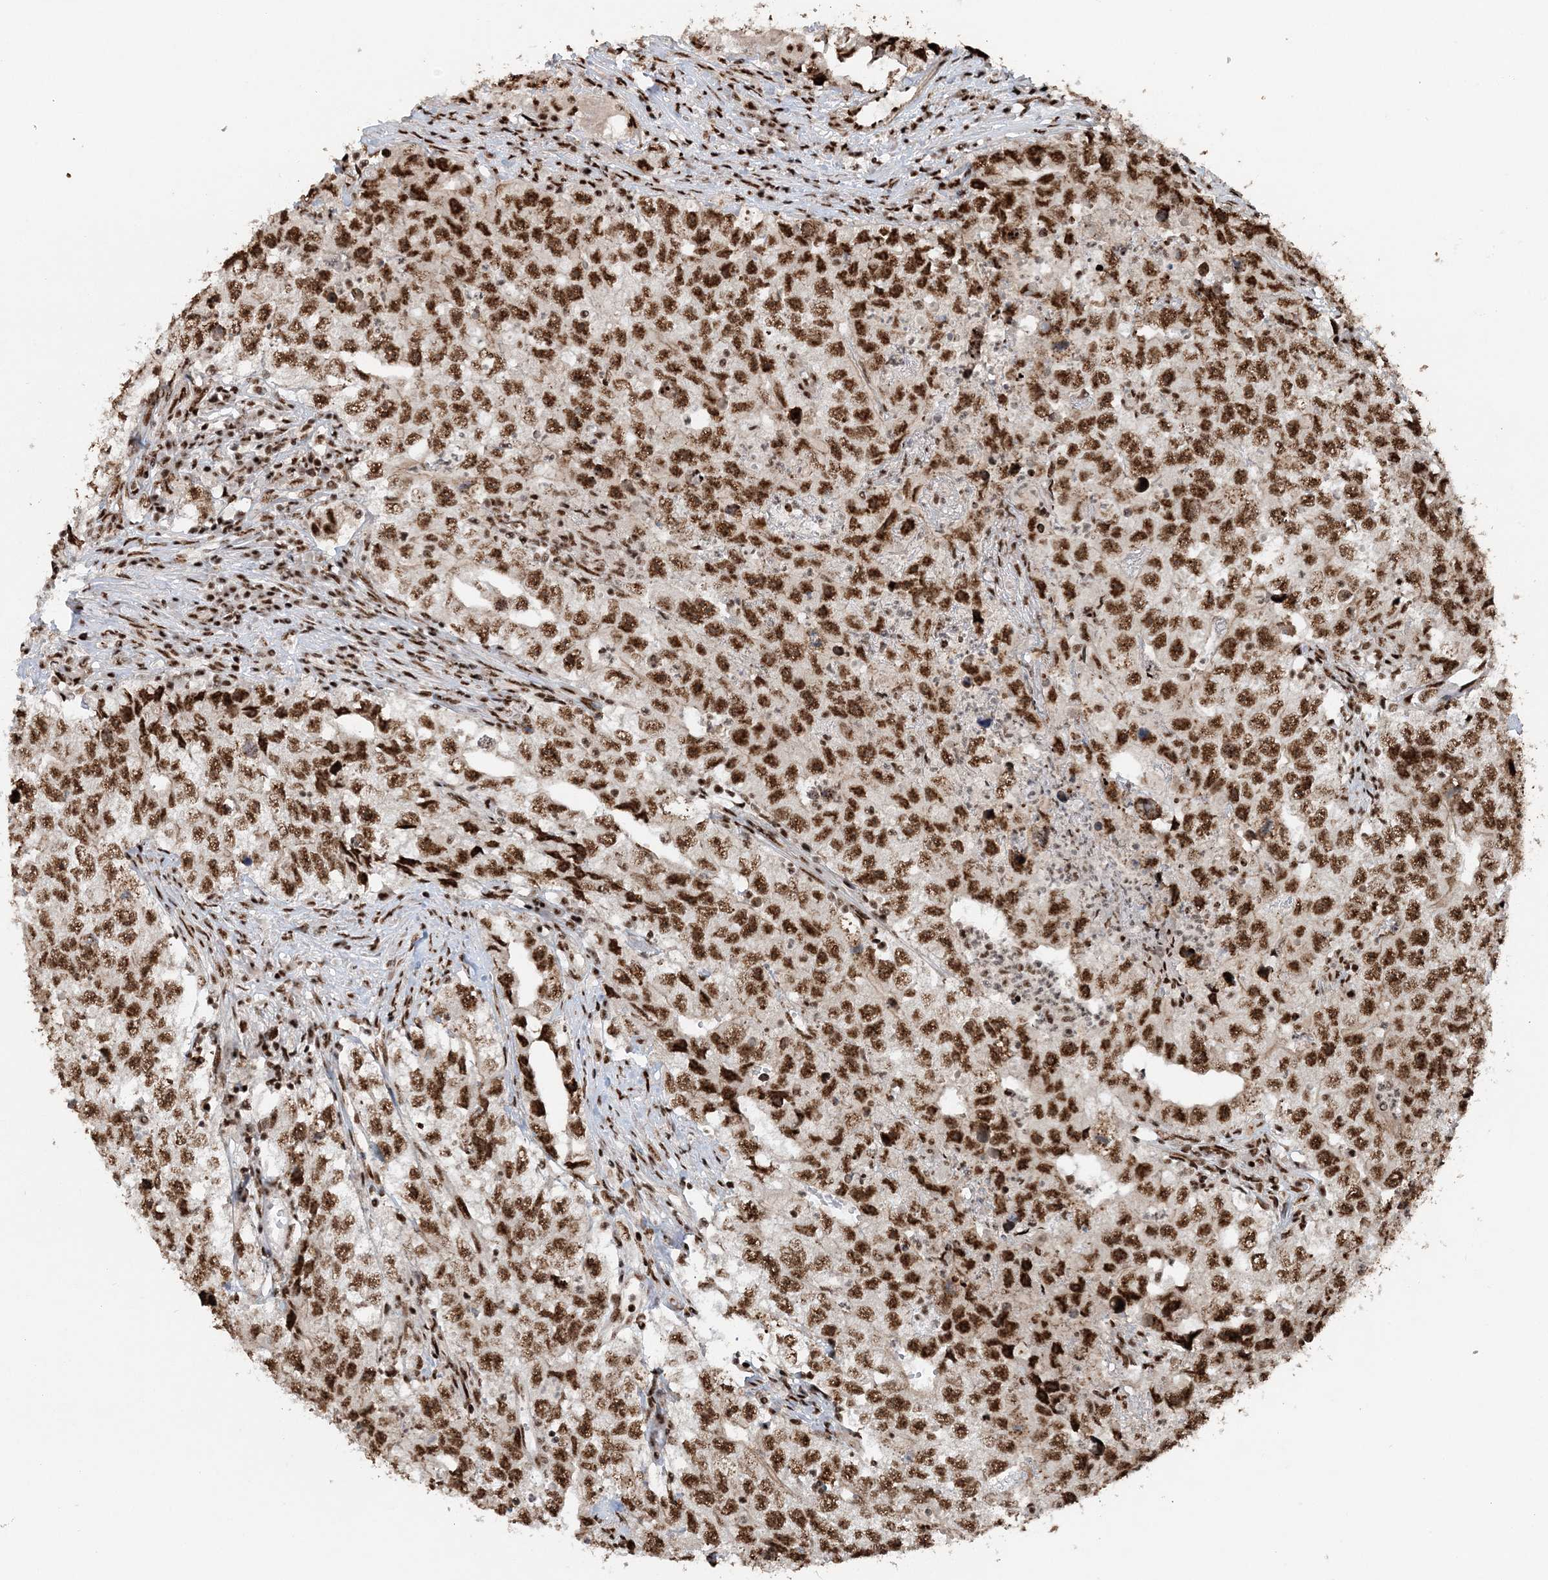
{"staining": {"intensity": "strong", "quantity": ">75%", "location": "nuclear"}, "tissue": "testis cancer", "cell_type": "Tumor cells", "image_type": "cancer", "snomed": [{"axis": "morphology", "description": "Seminoma, NOS"}, {"axis": "morphology", "description": "Carcinoma, Embryonal, NOS"}, {"axis": "topography", "description": "Testis"}], "caption": "Human testis seminoma stained for a protein (brown) demonstrates strong nuclear positive expression in approximately >75% of tumor cells.", "gene": "EXOSC8", "patient": {"sex": "male", "age": 43}}